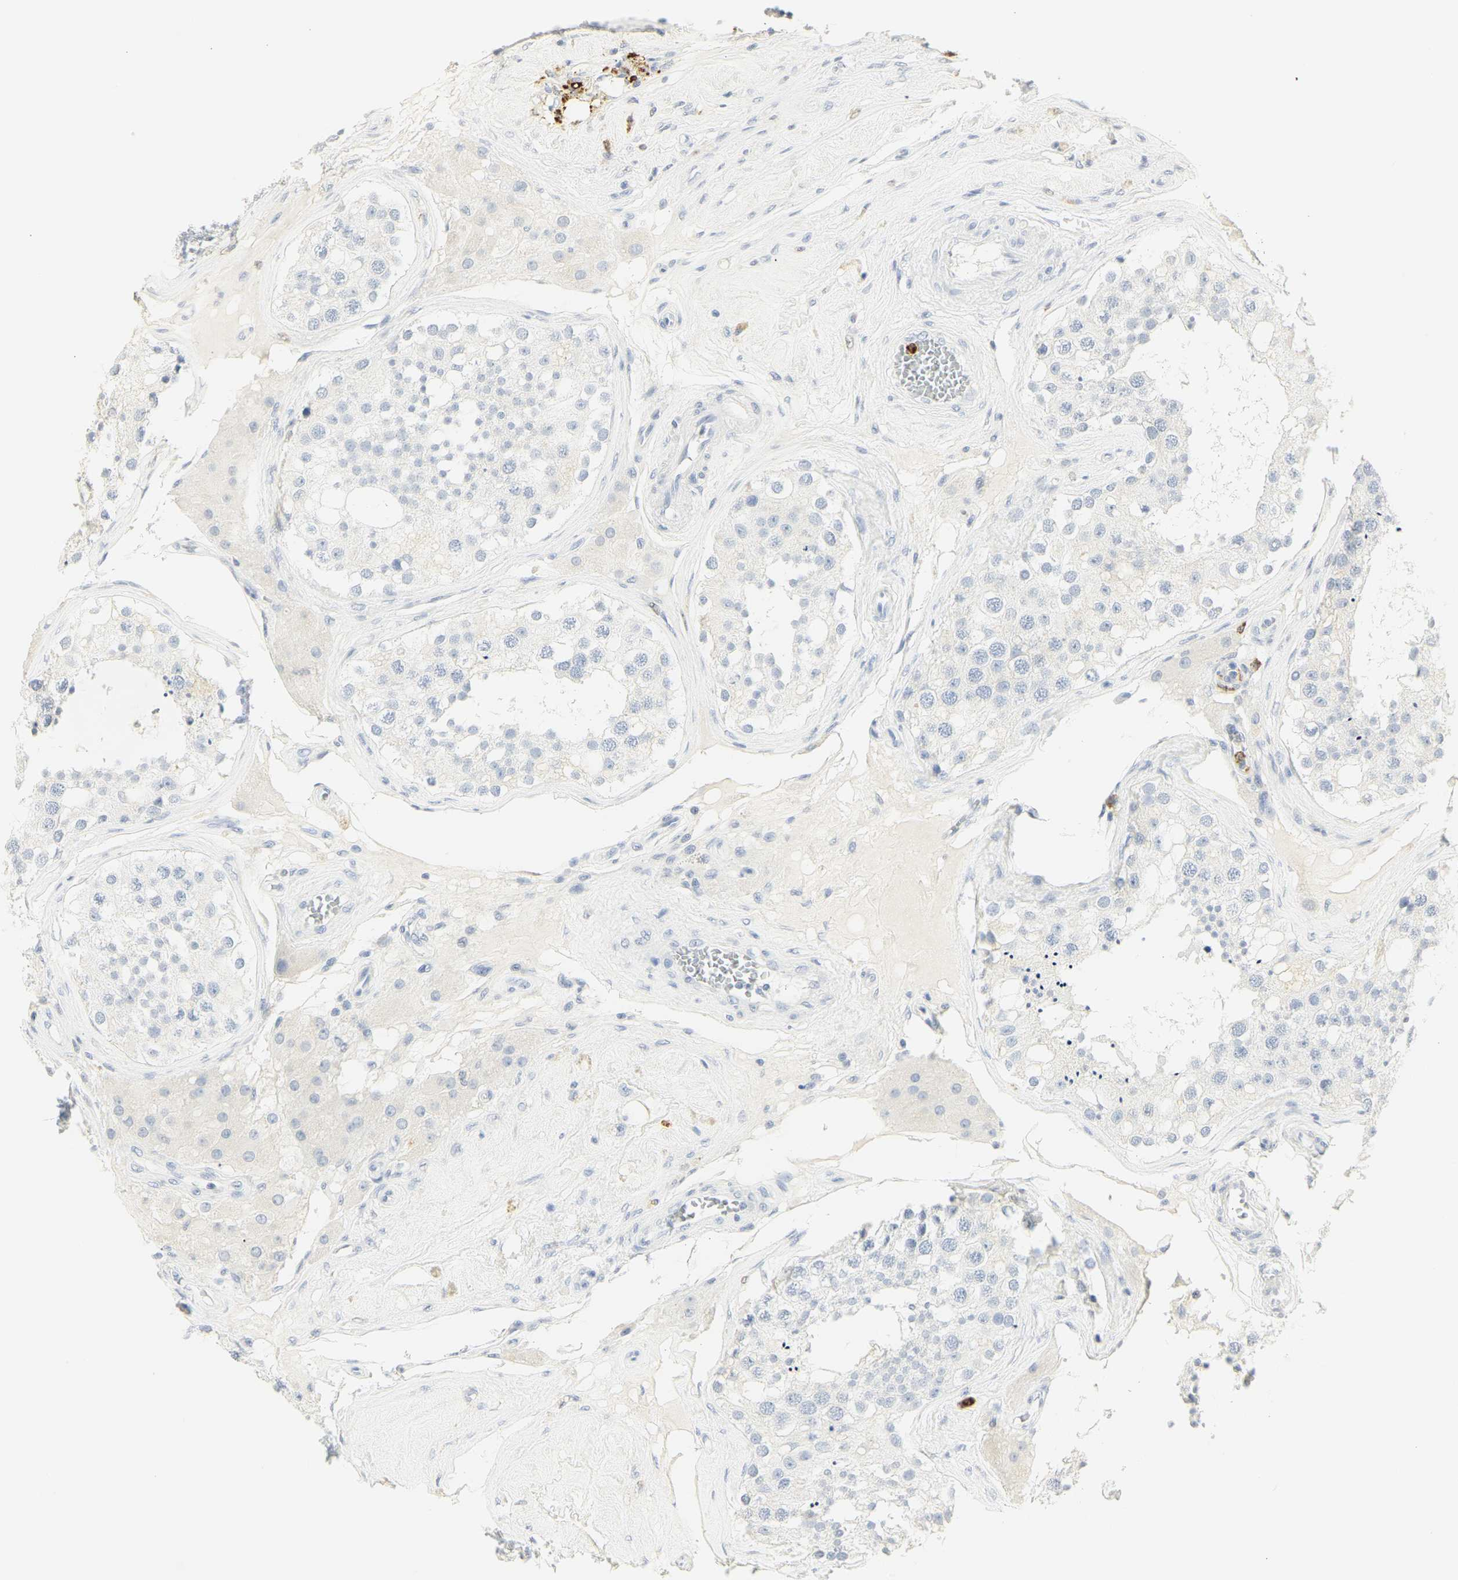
{"staining": {"intensity": "negative", "quantity": "none", "location": "none"}, "tissue": "testis", "cell_type": "Cells in seminiferous ducts", "image_type": "normal", "snomed": [{"axis": "morphology", "description": "Normal tissue, NOS"}, {"axis": "topography", "description": "Testis"}], "caption": "IHC histopathology image of normal testis: human testis stained with DAB (3,3'-diaminobenzidine) shows no significant protein staining in cells in seminiferous ducts.", "gene": "MPO", "patient": {"sex": "male", "age": 68}}